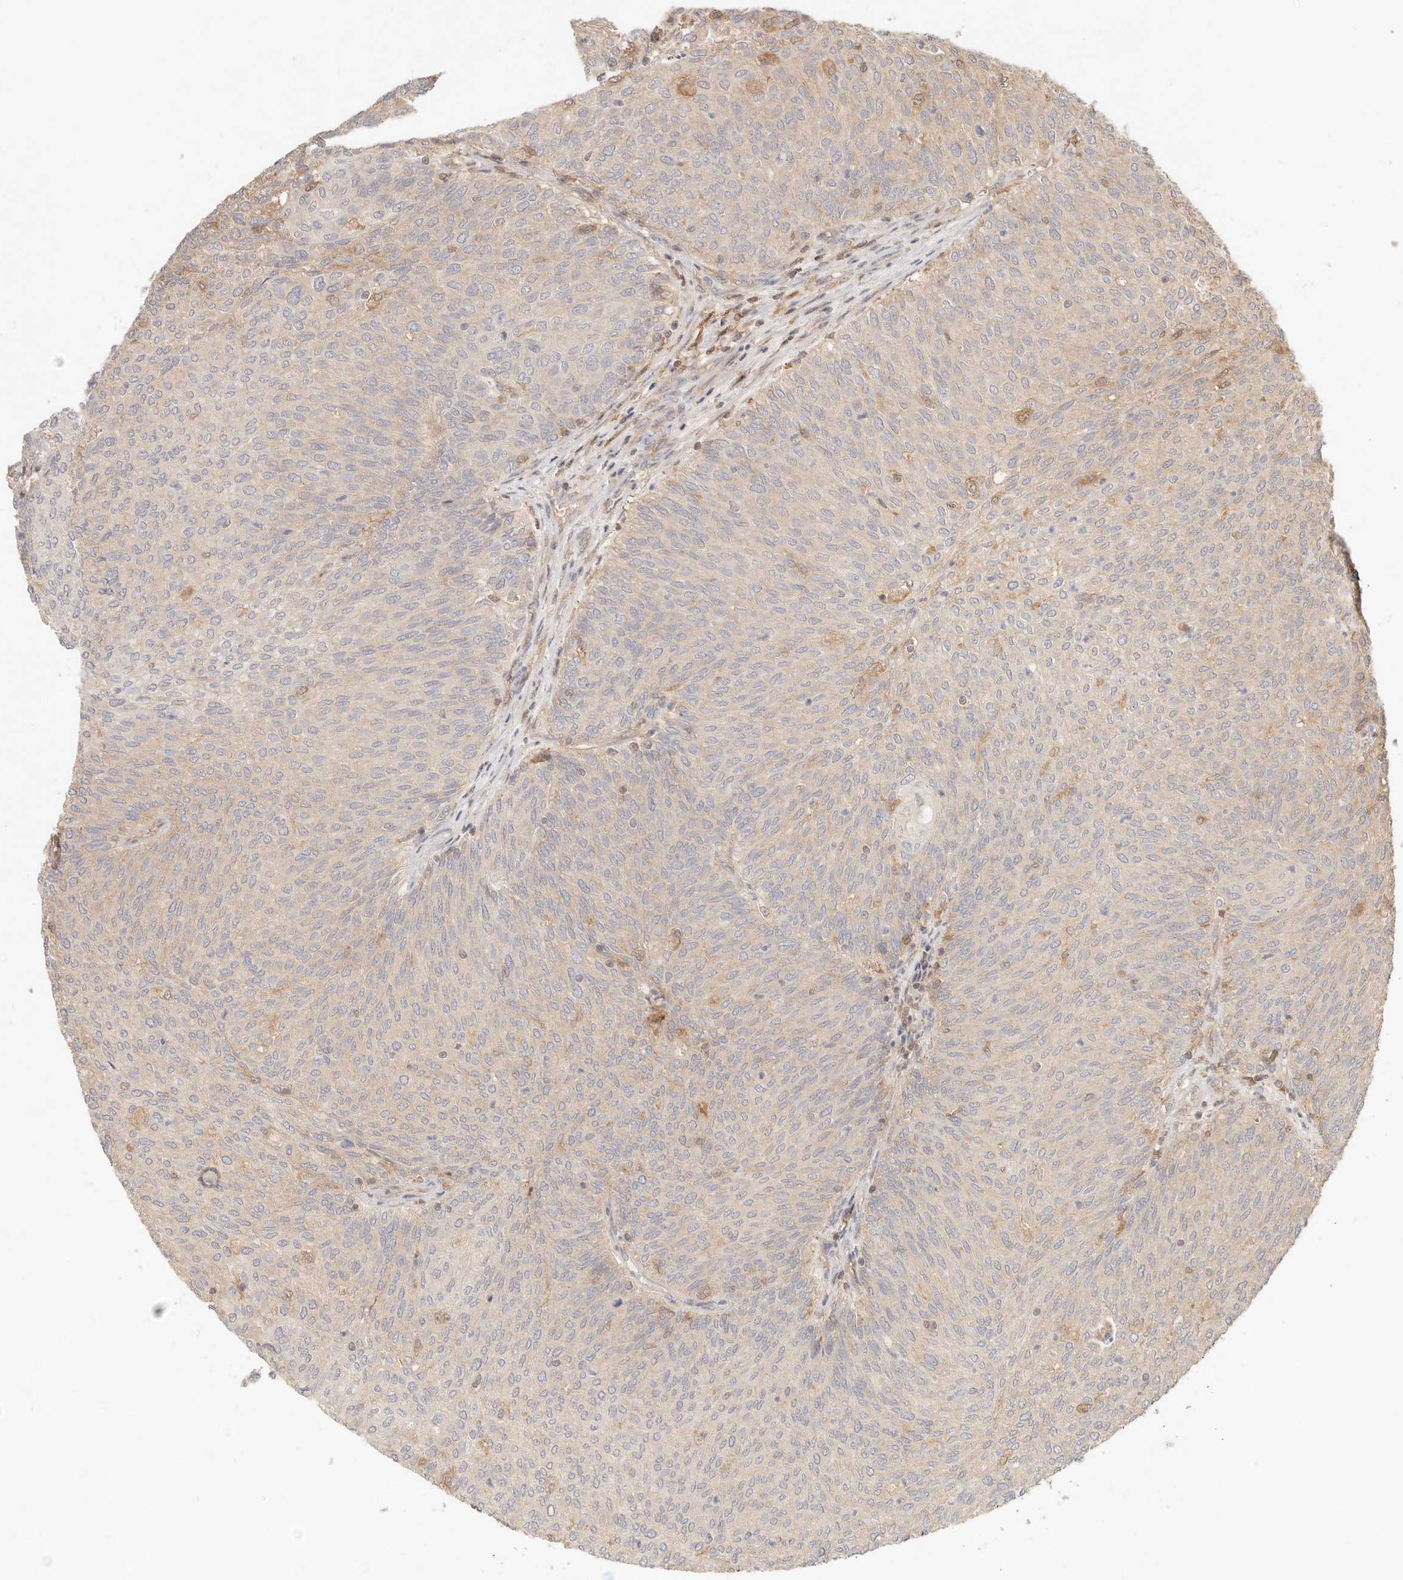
{"staining": {"intensity": "negative", "quantity": "none", "location": "none"}, "tissue": "urothelial cancer", "cell_type": "Tumor cells", "image_type": "cancer", "snomed": [{"axis": "morphology", "description": "Urothelial carcinoma, Low grade"}, {"axis": "topography", "description": "Urinary bladder"}], "caption": "Photomicrograph shows no protein positivity in tumor cells of urothelial carcinoma (low-grade) tissue.", "gene": "NECAP2", "patient": {"sex": "female", "age": 79}}